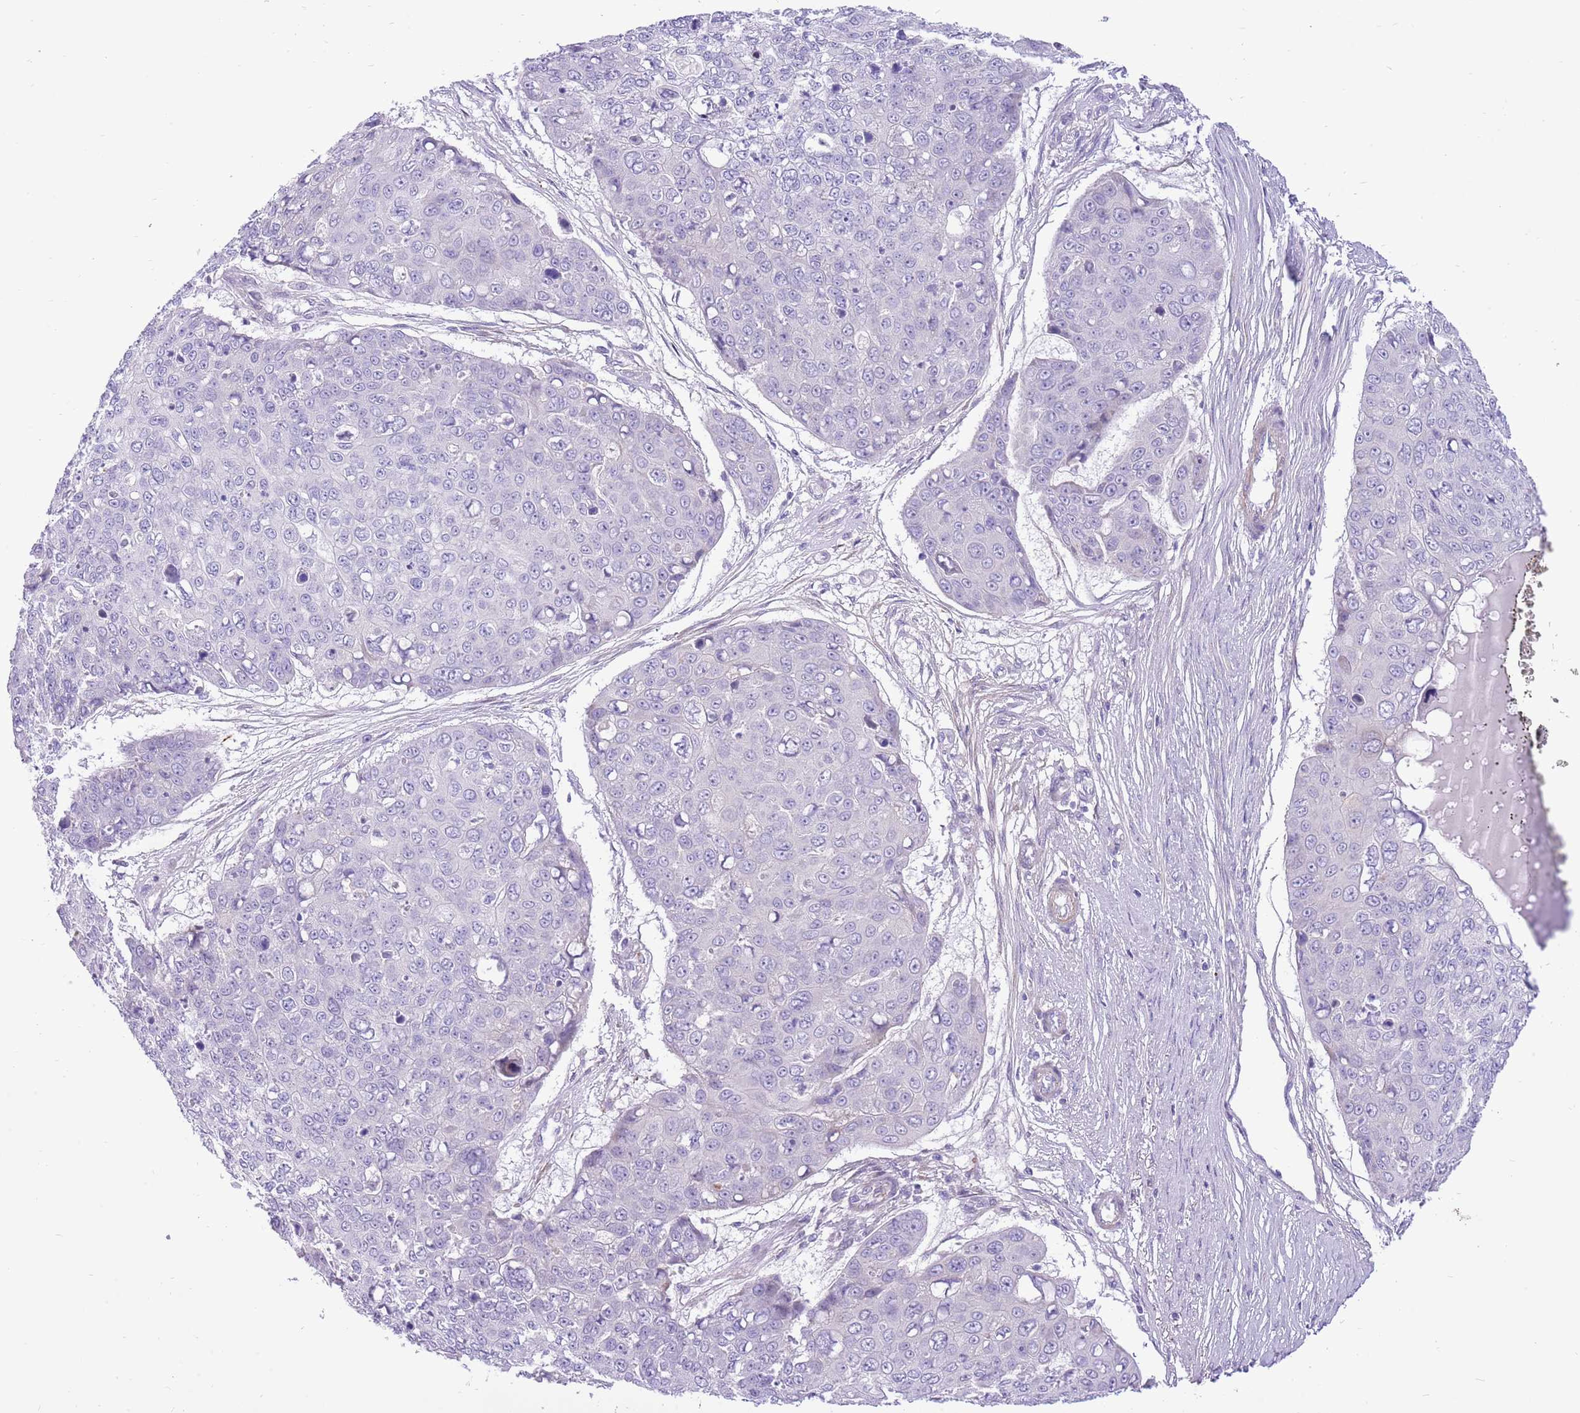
{"staining": {"intensity": "weak", "quantity": "<25%", "location": "cytoplasmic/membranous"}, "tissue": "skin cancer", "cell_type": "Tumor cells", "image_type": "cancer", "snomed": [{"axis": "morphology", "description": "Squamous cell carcinoma, NOS"}, {"axis": "topography", "description": "Skin"}], "caption": "An image of skin cancer stained for a protein reveals no brown staining in tumor cells.", "gene": "ZC4H2", "patient": {"sex": "male", "age": 71}}